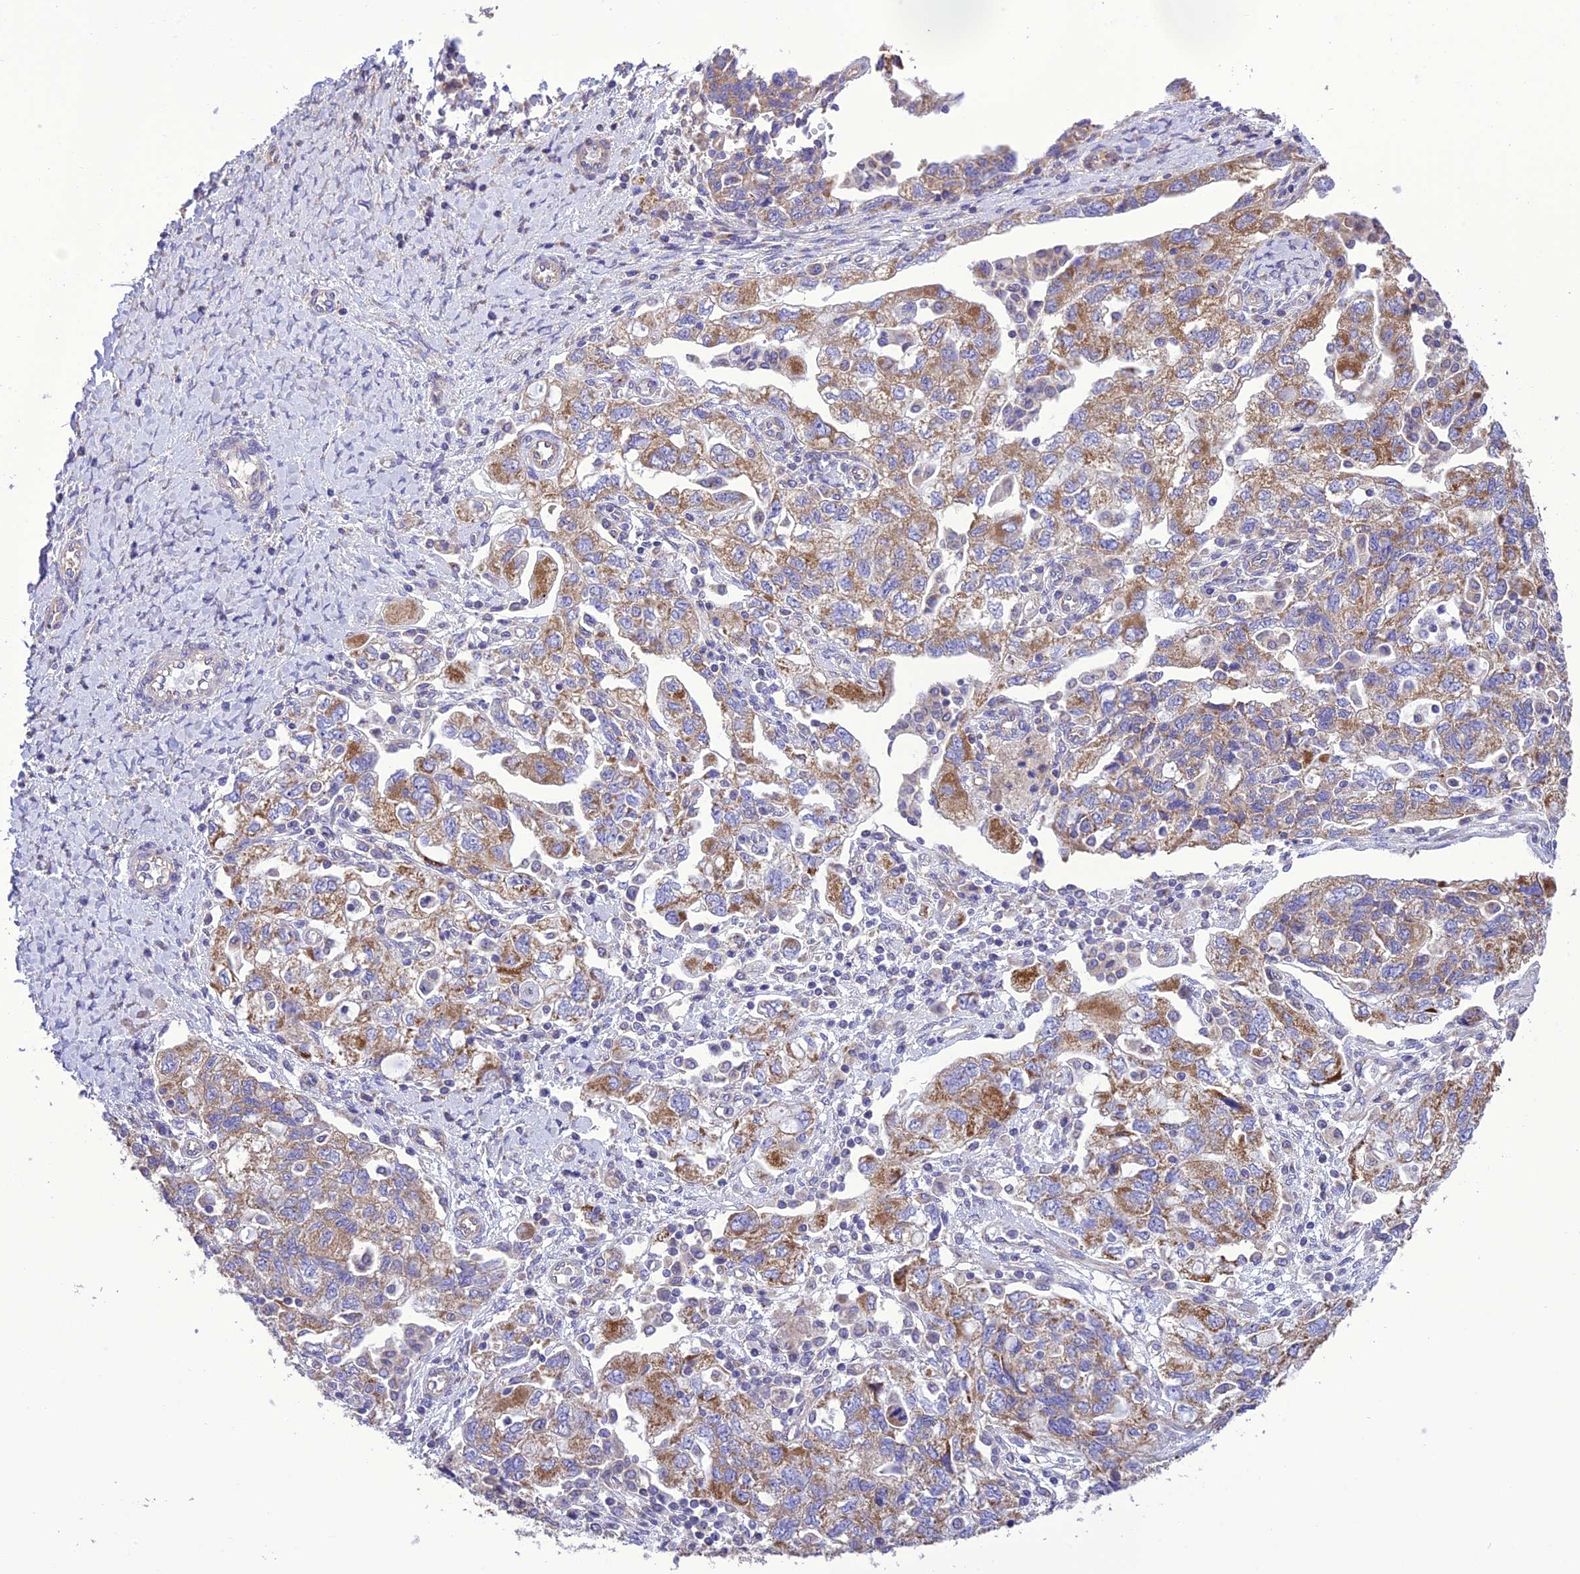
{"staining": {"intensity": "moderate", "quantity": "25%-75%", "location": "cytoplasmic/membranous"}, "tissue": "ovarian cancer", "cell_type": "Tumor cells", "image_type": "cancer", "snomed": [{"axis": "morphology", "description": "Carcinoma, NOS"}, {"axis": "morphology", "description": "Cystadenocarcinoma, serous, NOS"}, {"axis": "topography", "description": "Ovary"}], "caption": "This image displays immunohistochemistry (IHC) staining of ovarian cancer, with medium moderate cytoplasmic/membranous positivity in approximately 25%-75% of tumor cells.", "gene": "MAP3K12", "patient": {"sex": "female", "age": 69}}